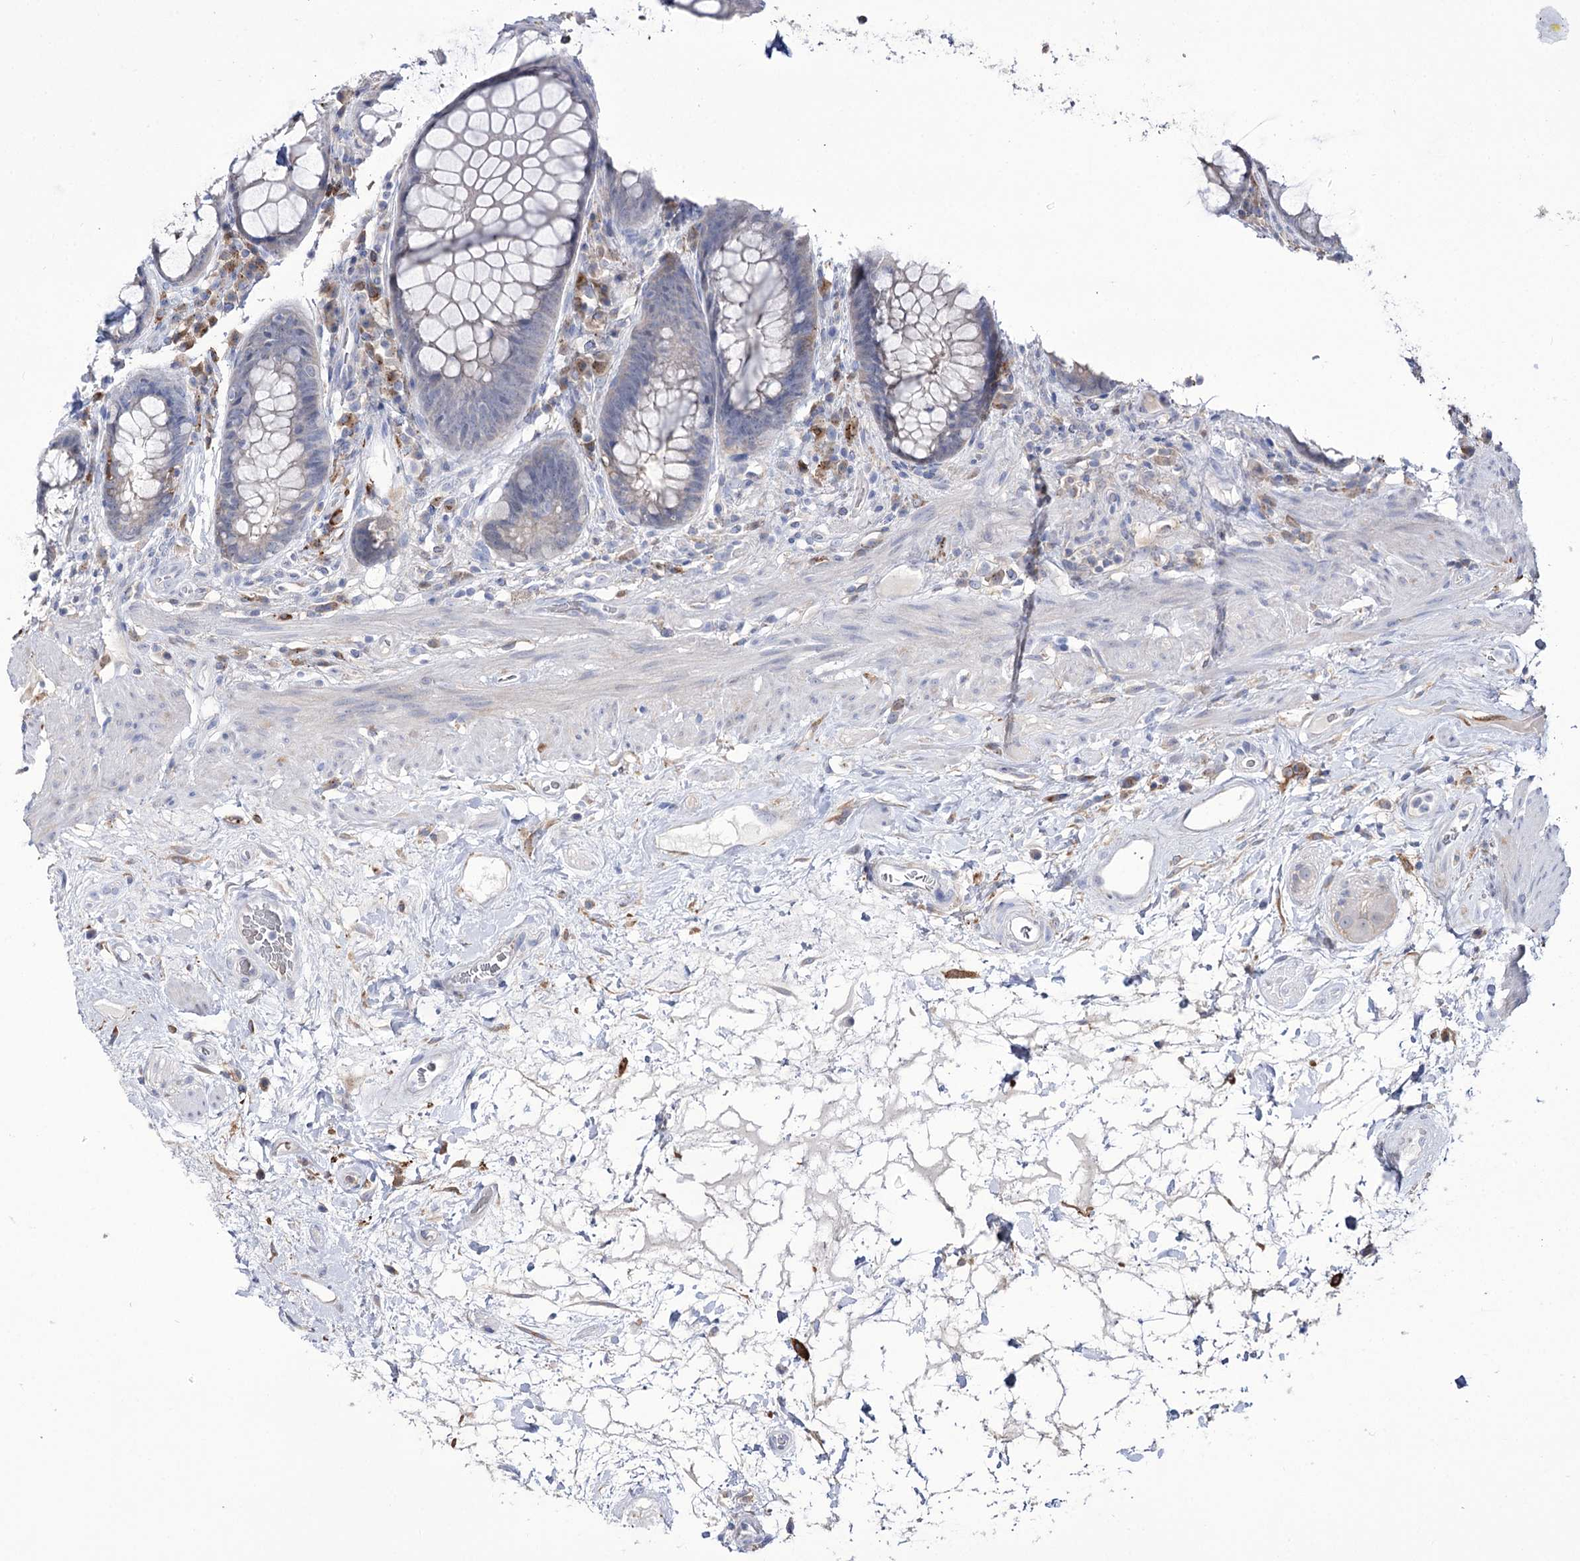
{"staining": {"intensity": "negative", "quantity": "none", "location": "none"}, "tissue": "rectum", "cell_type": "Glandular cells", "image_type": "normal", "snomed": [{"axis": "morphology", "description": "Normal tissue, NOS"}, {"axis": "topography", "description": "Rectum"}], "caption": "Immunohistochemistry of unremarkable rectum reveals no positivity in glandular cells.", "gene": "ZNF622", "patient": {"sex": "male", "age": 64}}